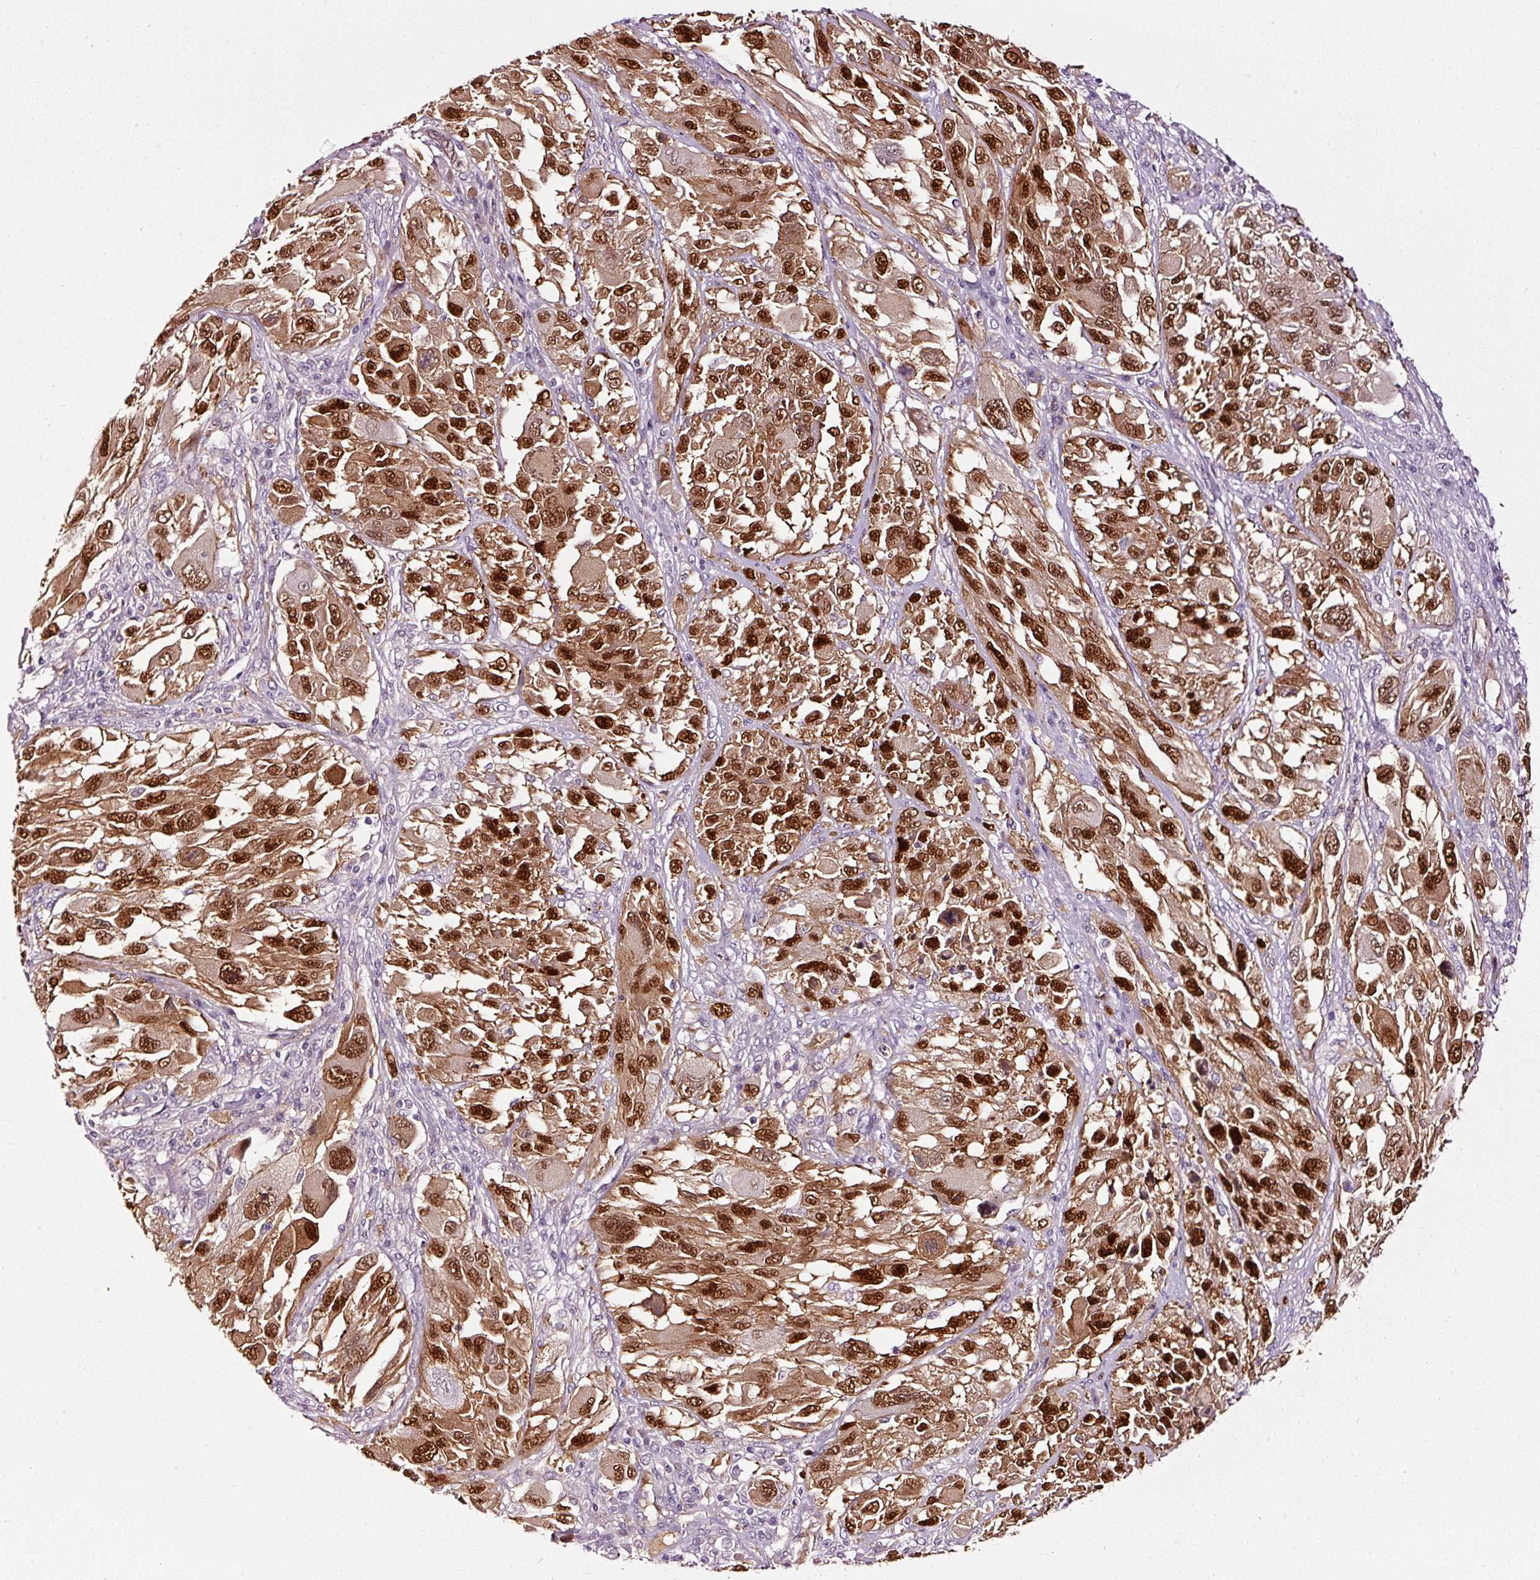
{"staining": {"intensity": "strong", "quantity": ">75%", "location": "cytoplasmic/membranous,nuclear"}, "tissue": "melanoma", "cell_type": "Tumor cells", "image_type": "cancer", "snomed": [{"axis": "morphology", "description": "Malignant melanoma, NOS"}, {"axis": "topography", "description": "Skin"}], "caption": "Strong cytoplasmic/membranous and nuclear expression is seen in approximately >75% of tumor cells in melanoma.", "gene": "ABCB4", "patient": {"sex": "female", "age": 91}}